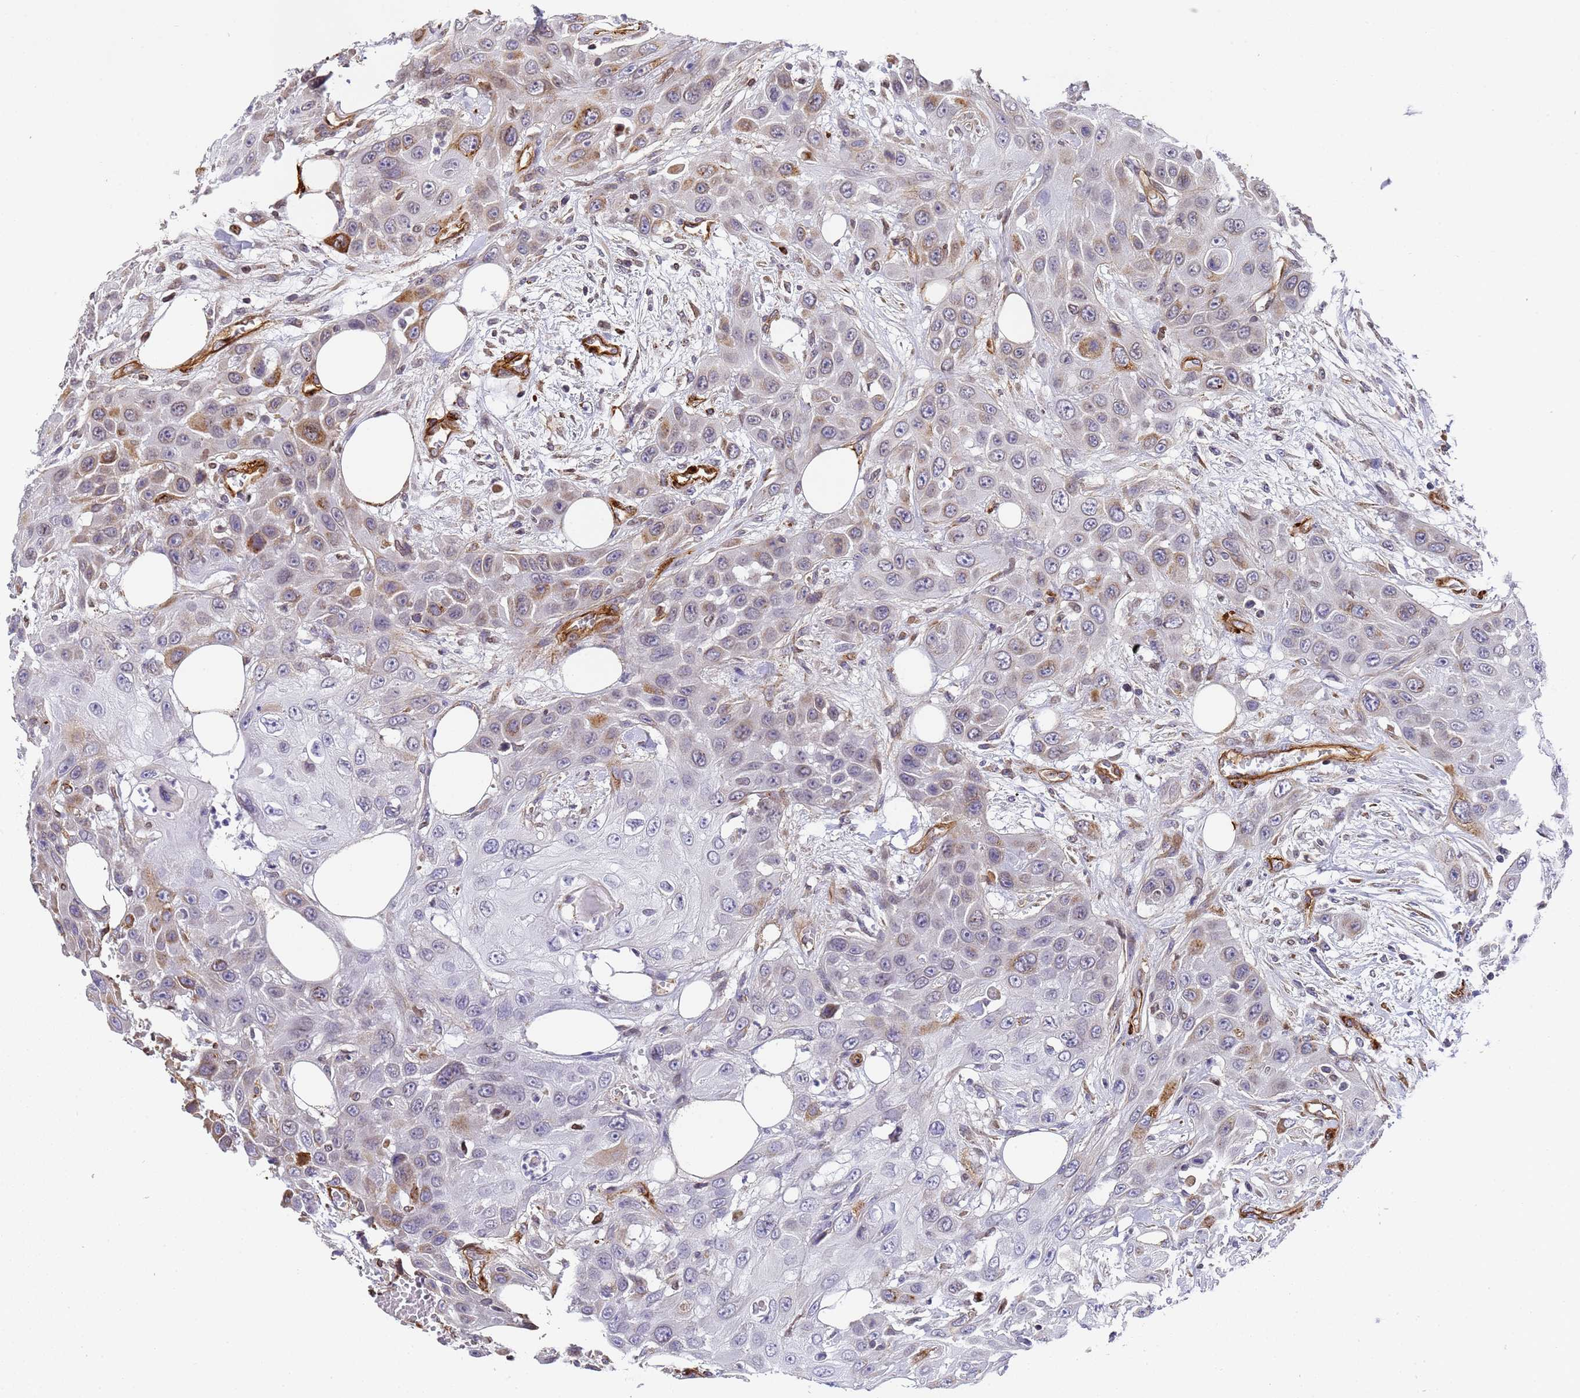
{"staining": {"intensity": "weak", "quantity": "<25%", "location": "cytoplasmic/membranous"}, "tissue": "head and neck cancer", "cell_type": "Tumor cells", "image_type": "cancer", "snomed": [{"axis": "morphology", "description": "Squamous cell carcinoma, NOS"}, {"axis": "topography", "description": "Head-Neck"}], "caption": "This is a histopathology image of immunohistochemistry staining of squamous cell carcinoma (head and neck), which shows no staining in tumor cells. The staining is performed using DAB (3,3'-diaminobenzidine) brown chromogen with nuclei counter-stained in using hematoxylin.", "gene": "IGFBP7", "patient": {"sex": "male", "age": 81}}